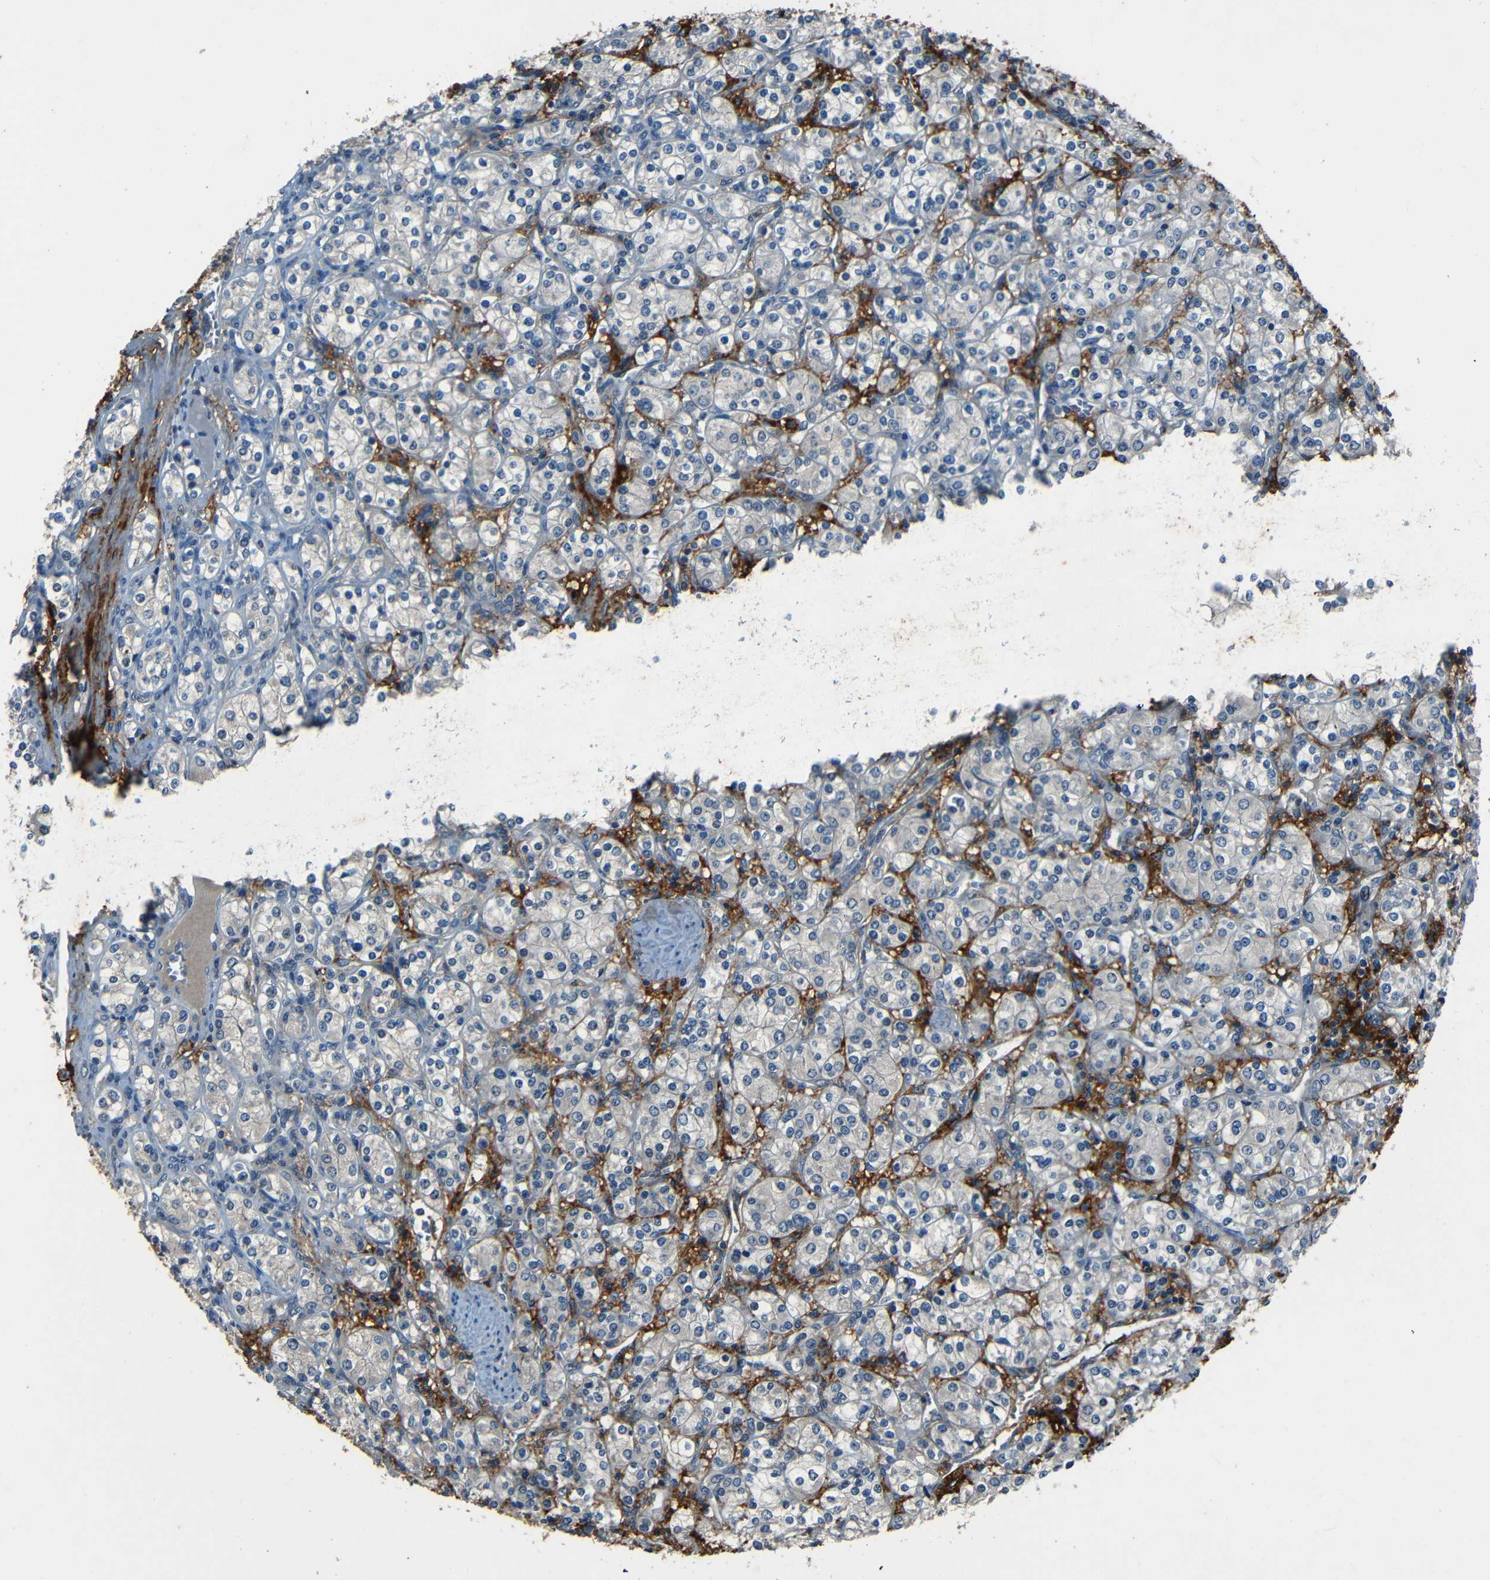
{"staining": {"intensity": "negative", "quantity": "none", "location": "none"}, "tissue": "renal cancer", "cell_type": "Tumor cells", "image_type": "cancer", "snomed": [{"axis": "morphology", "description": "Adenocarcinoma, NOS"}, {"axis": "topography", "description": "Kidney"}], "caption": "A histopathology image of human renal adenocarcinoma is negative for staining in tumor cells.", "gene": "SLA", "patient": {"sex": "male", "age": 77}}